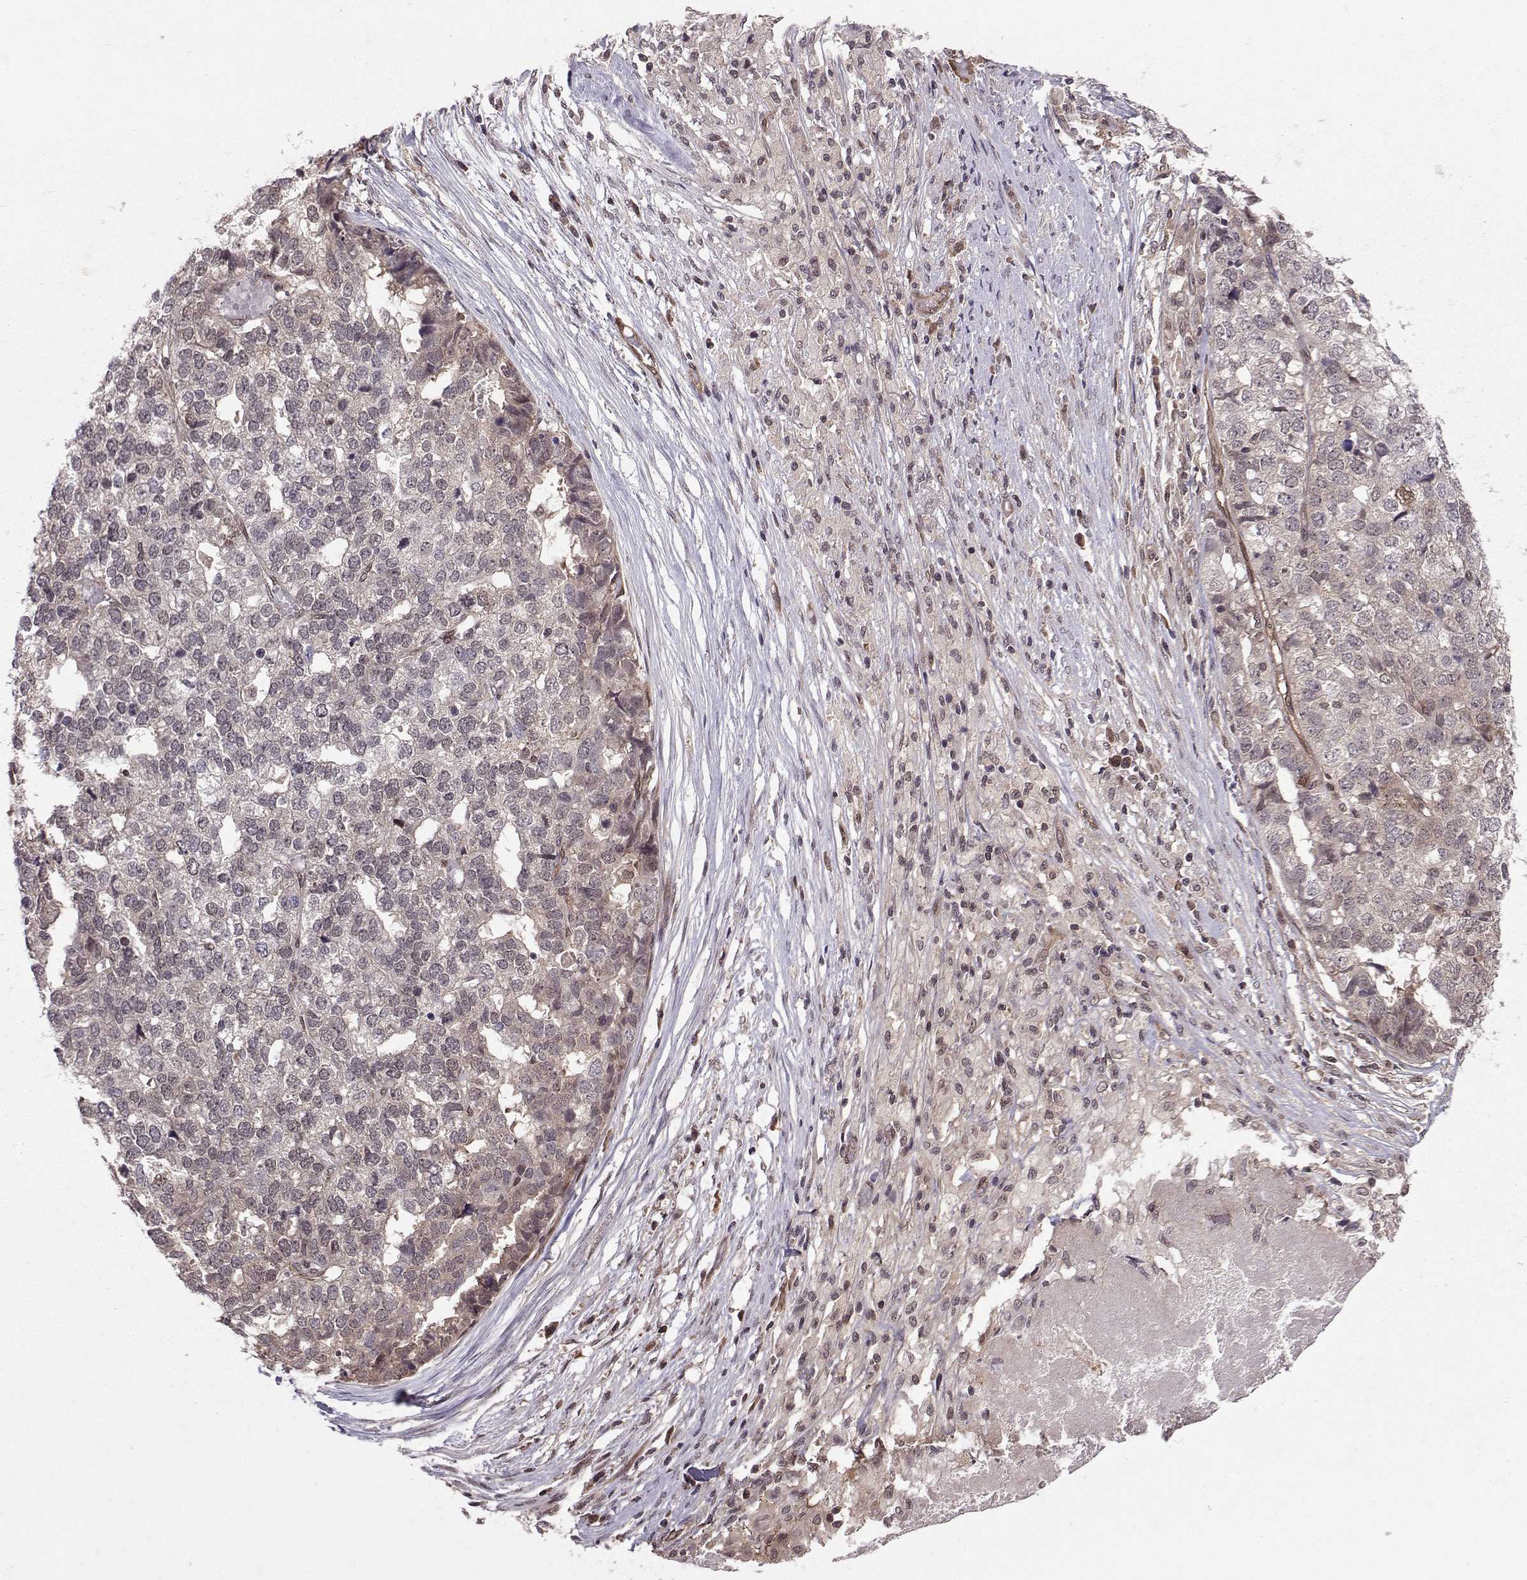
{"staining": {"intensity": "negative", "quantity": "none", "location": "none"}, "tissue": "stomach cancer", "cell_type": "Tumor cells", "image_type": "cancer", "snomed": [{"axis": "morphology", "description": "Adenocarcinoma, NOS"}, {"axis": "topography", "description": "Stomach"}], "caption": "DAB (3,3'-diaminobenzidine) immunohistochemical staining of stomach cancer (adenocarcinoma) demonstrates no significant positivity in tumor cells.", "gene": "PPP2R2A", "patient": {"sex": "male", "age": 69}}